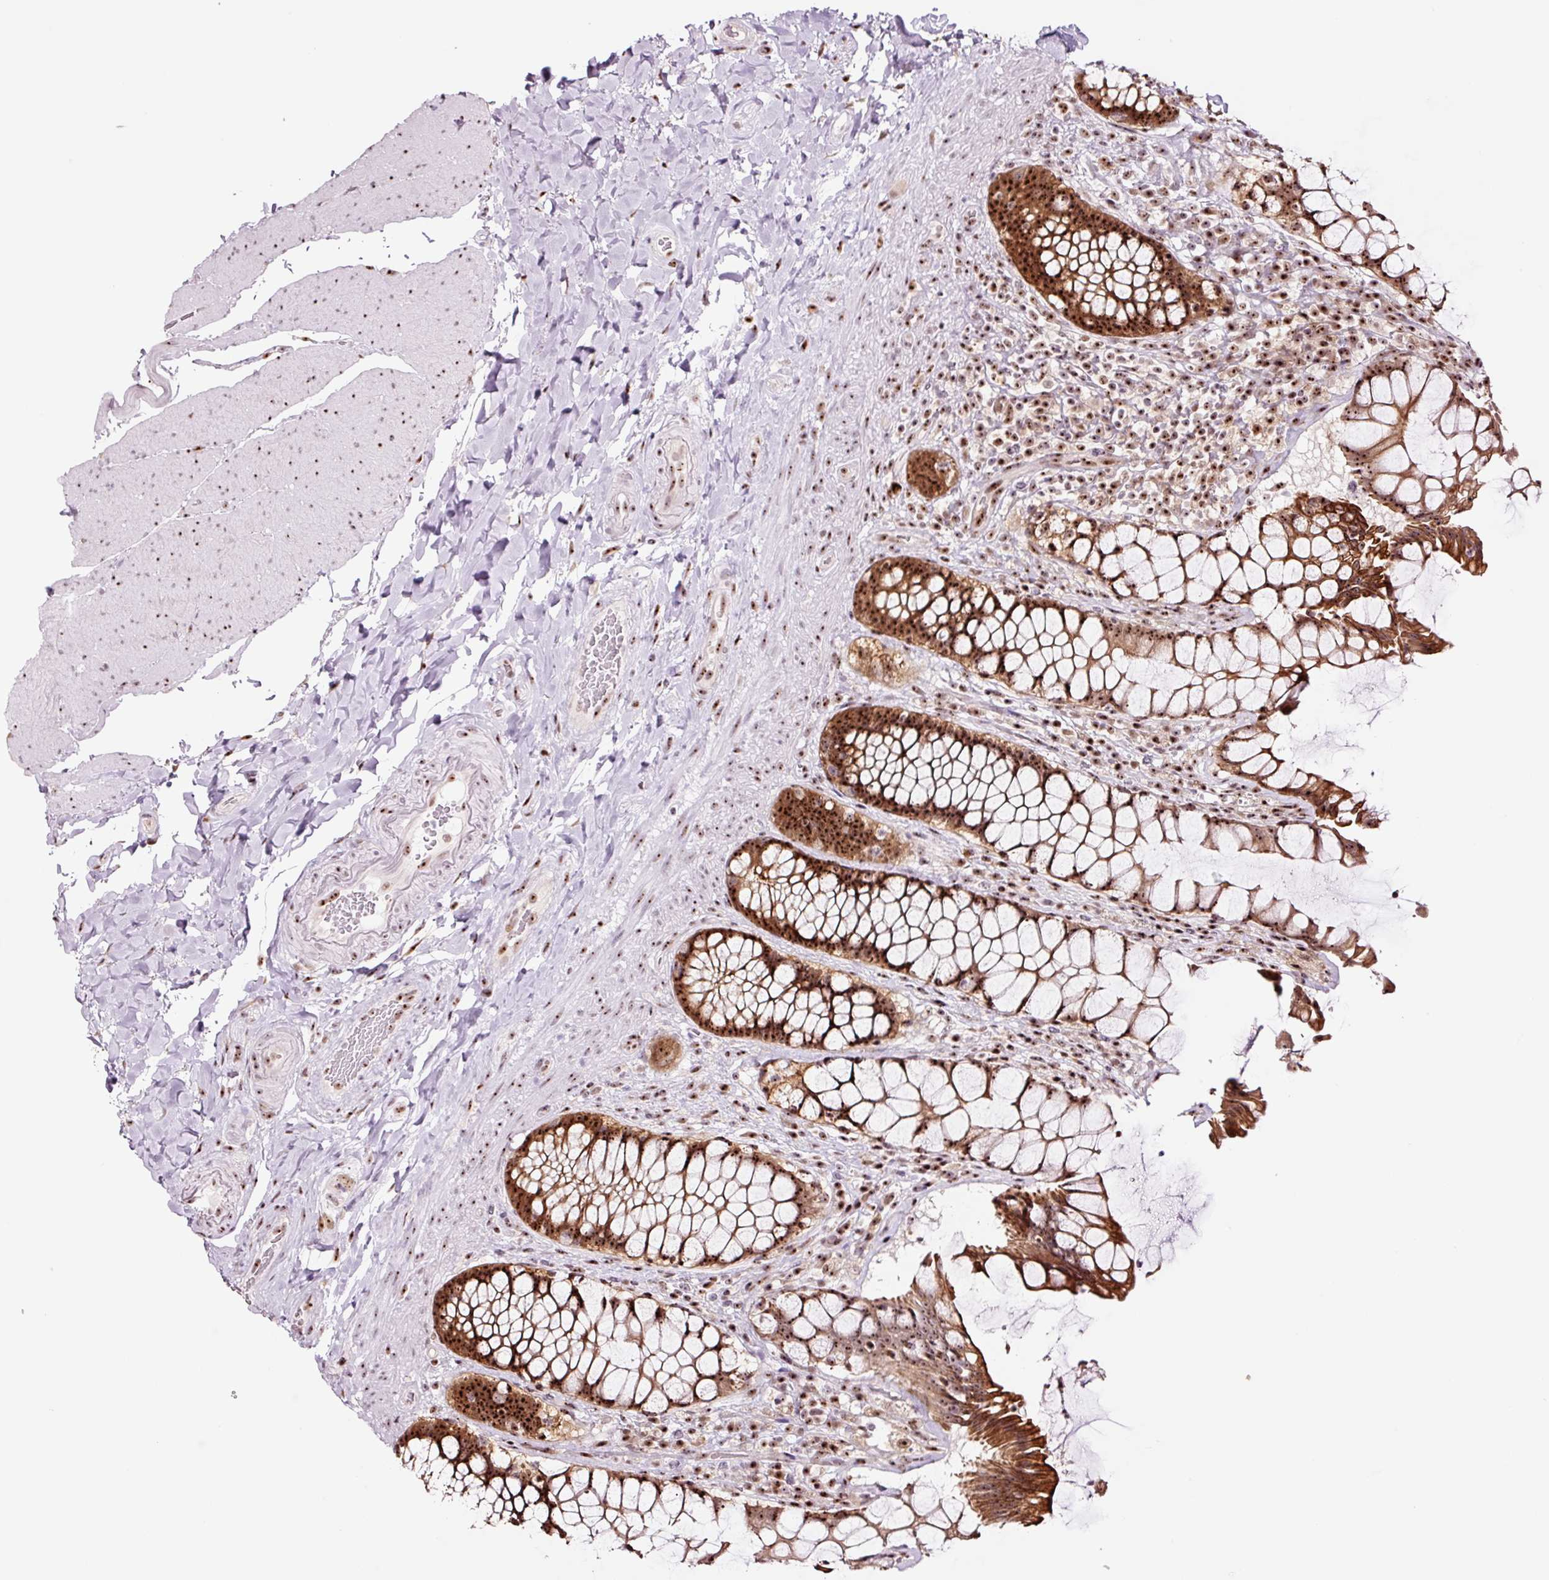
{"staining": {"intensity": "strong", "quantity": ">75%", "location": "cytoplasmic/membranous,nuclear"}, "tissue": "rectum", "cell_type": "Glandular cells", "image_type": "normal", "snomed": [{"axis": "morphology", "description": "Normal tissue, NOS"}, {"axis": "topography", "description": "Rectum"}], "caption": "Immunohistochemistry (IHC) micrograph of normal rectum: human rectum stained using immunohistochemistry reveals high levels of strong protein expression localized specifically in the cytoplasmic/membranous,nuclear of glandular cells, appearing as a cytoplasmic/membranous,nuclear brown color.", "gene": "GNL3", "patient": {"sex": "female", "age": 58}}